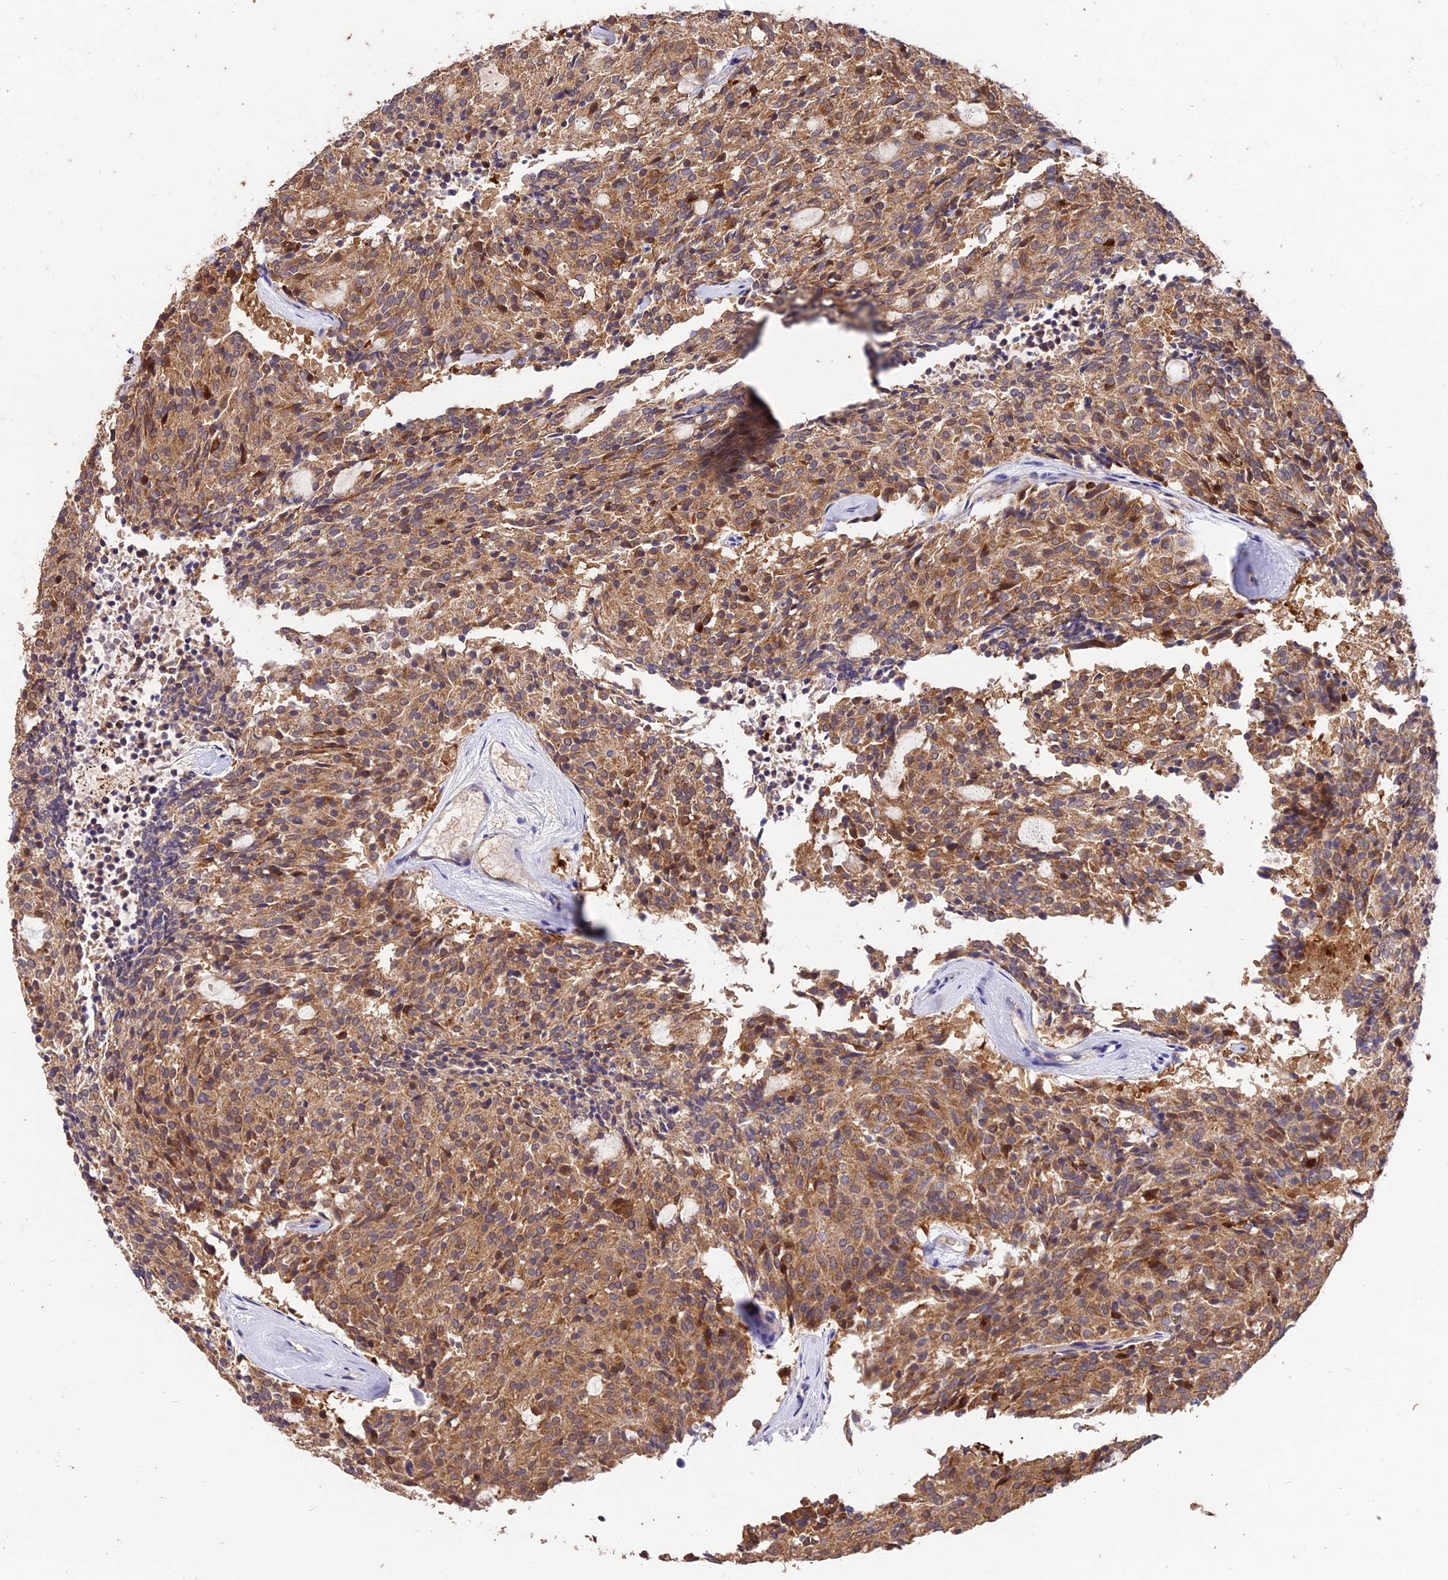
{"staining": {"intensity": "moderate", "quantity": ">75%", "location": "cytoplasmic/membranous"}, "tissue": "carcinoid", "cell_type": "Tumor cells", "image_type": "cancer", "snomed": [{"axis": "morphology", "description": "Carcinoid, malignant, NOS"}, {"axis": "topography", "description": "Pancreas"}], "caption": "Brown immunohistochemical staining in human carcinoid reveals moderate cytoplasmic/membranous staining in about >75% of tumor cells. The protein of interest is shown in brown color, while the nuclei are stained blue.", "gene": "SDHD", "patient": {"sex": "female", "age": 54}}